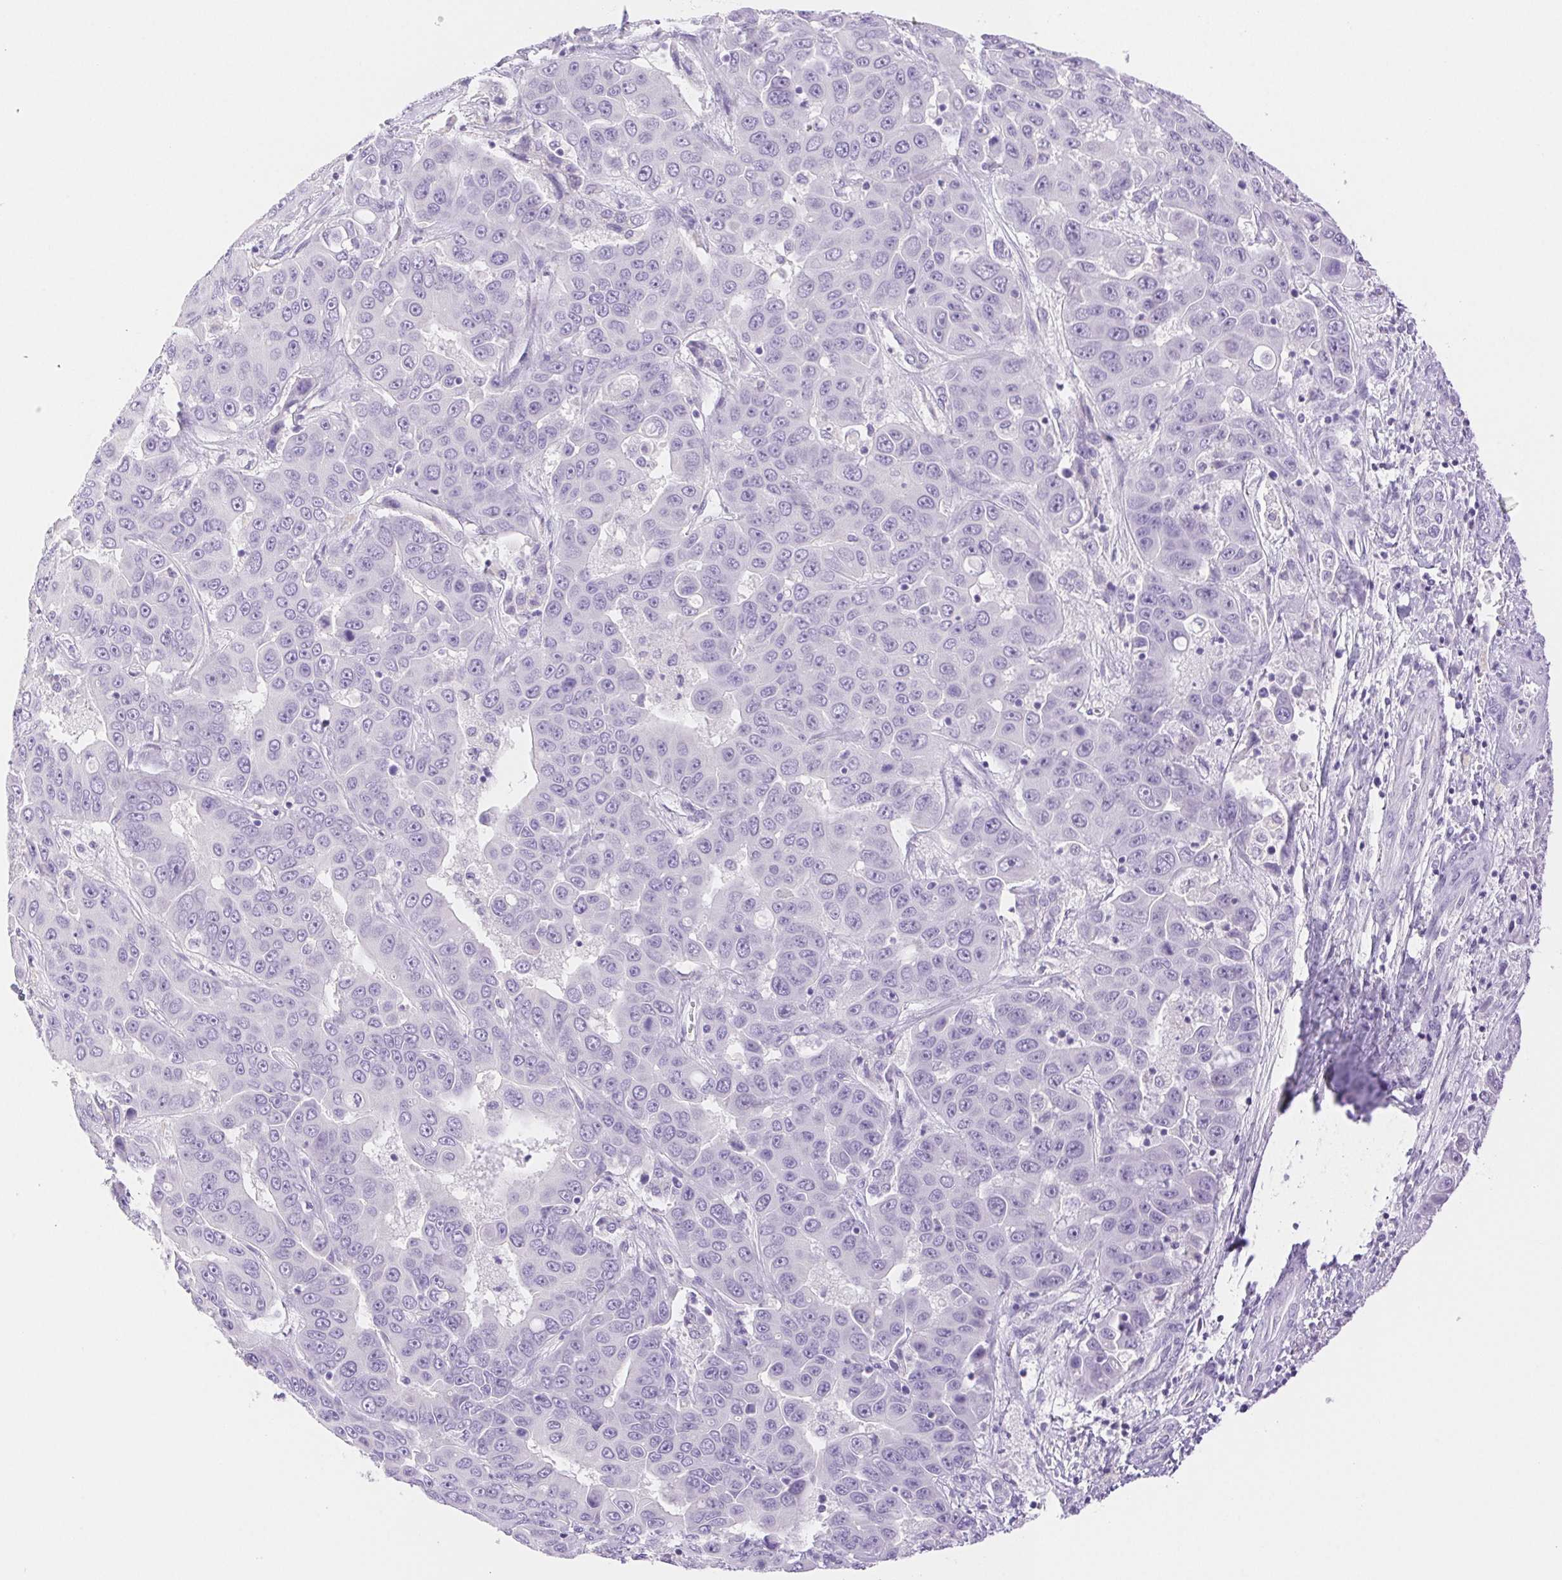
{"staining": {"intensity": "negative", "quantity": "none", "location": "none"}, "tissue": "liver cancer", "cell_type": "Tumor cells", "image_type": "cancer", "snomed": [{"axis": "morphology", "description": "Cholangiocarcinoma"}, {"axis": "topography", "description": "Liver"}], "caption": "Human liver cholangiocarcinoma stained for a protein using immunohistochemistry (IHC) demonstrates no positivity in tumor cells.", "gene": "SPACA4", "patient": {"sex": "female", "age": 52}}